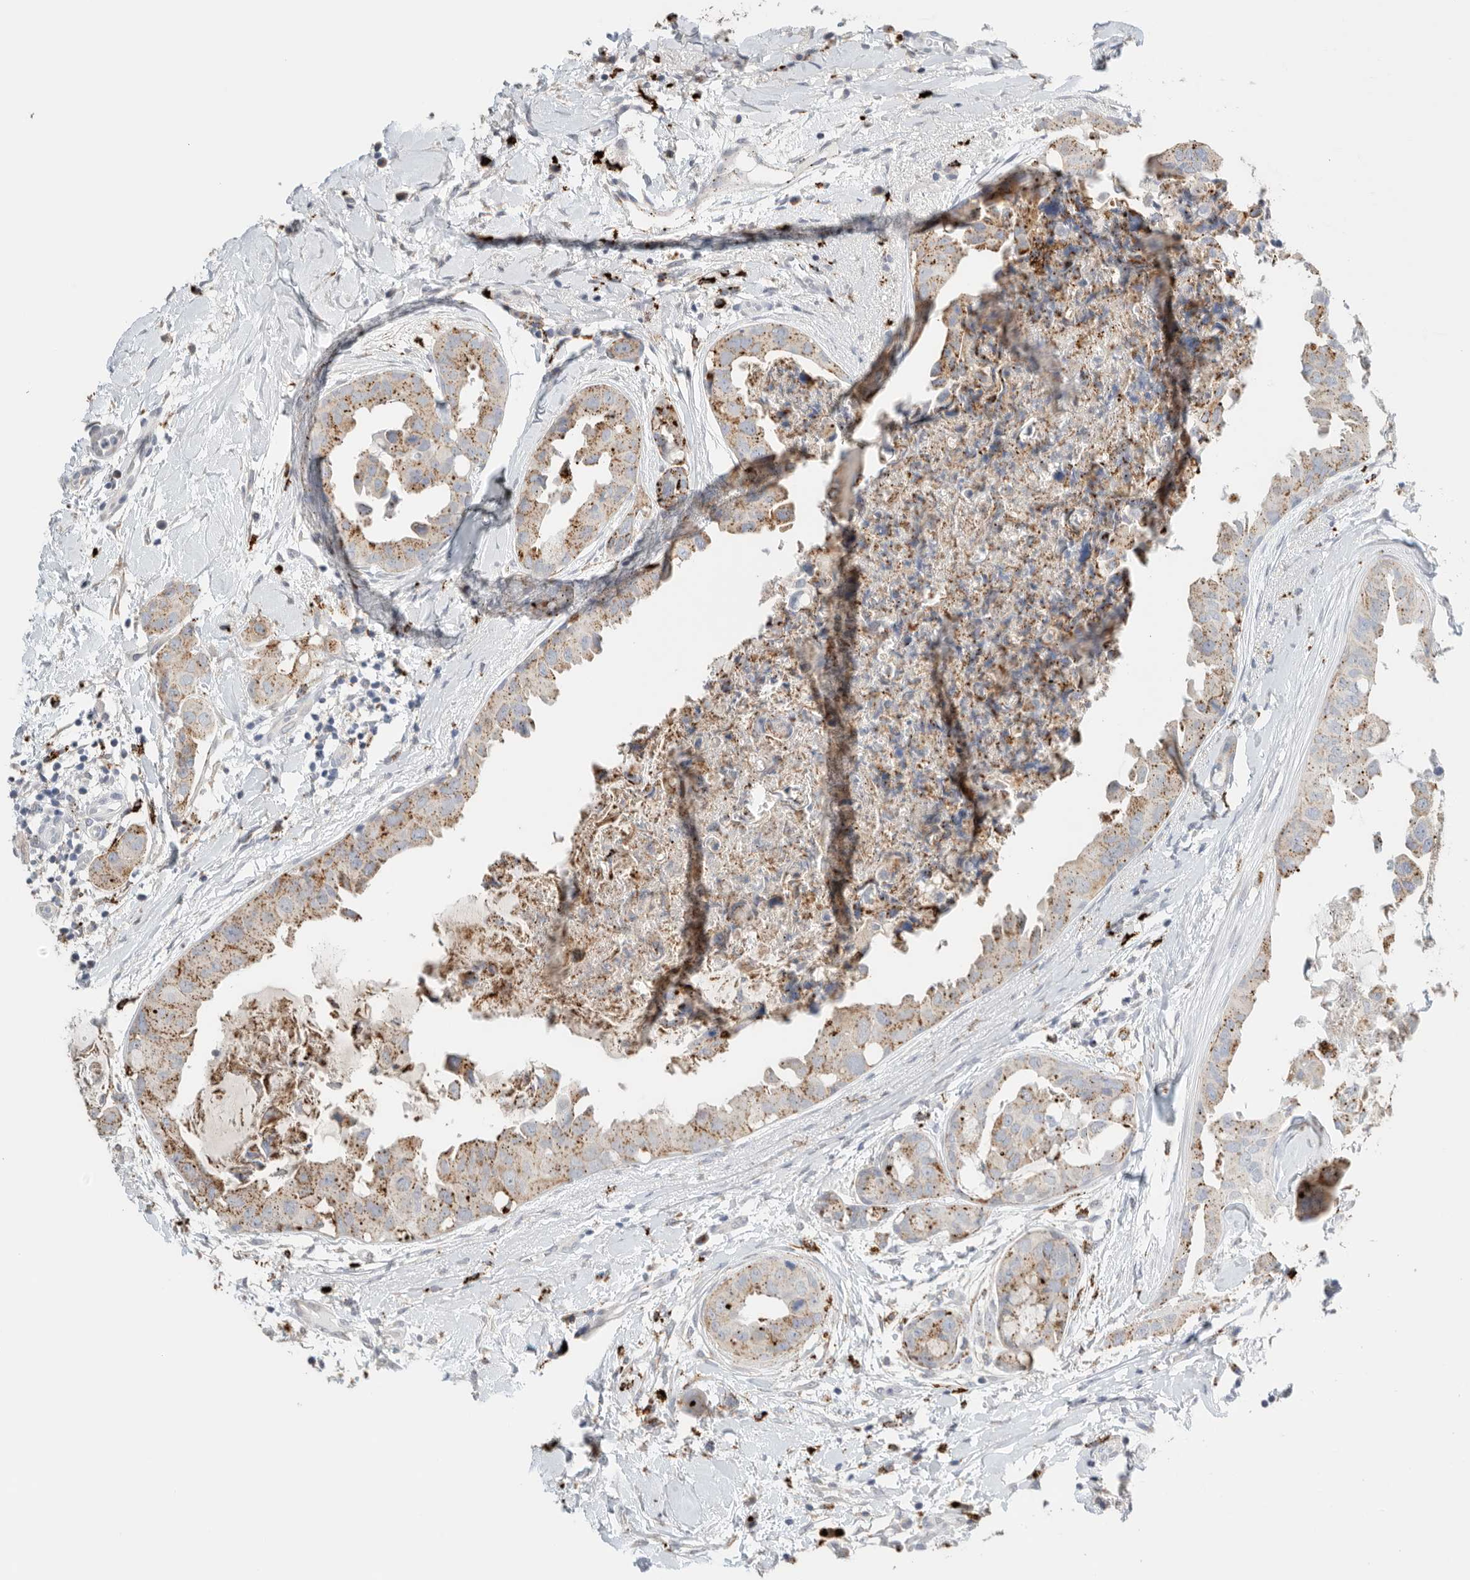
{"staining": {"intensity": "moderate", "quantity": ">75%", "location": "cytoplasmic/membranous"}, "tissue": "breast cancer", "cell_type": "Tumor cells", "image_type": "cancer", "snomed": [{"axis": "morphology", "description": "Duct carcinoma"}, {"axis": "topography", "description": "Breast"}], "caption": "A photomicrograph of human breast intraductal carcinoma stained for a protein shows moderate cytoplasmic/membranous brown staining in tumor cells.", "gene": "GGH", "patient": {"sex": "female", "age": 40}}